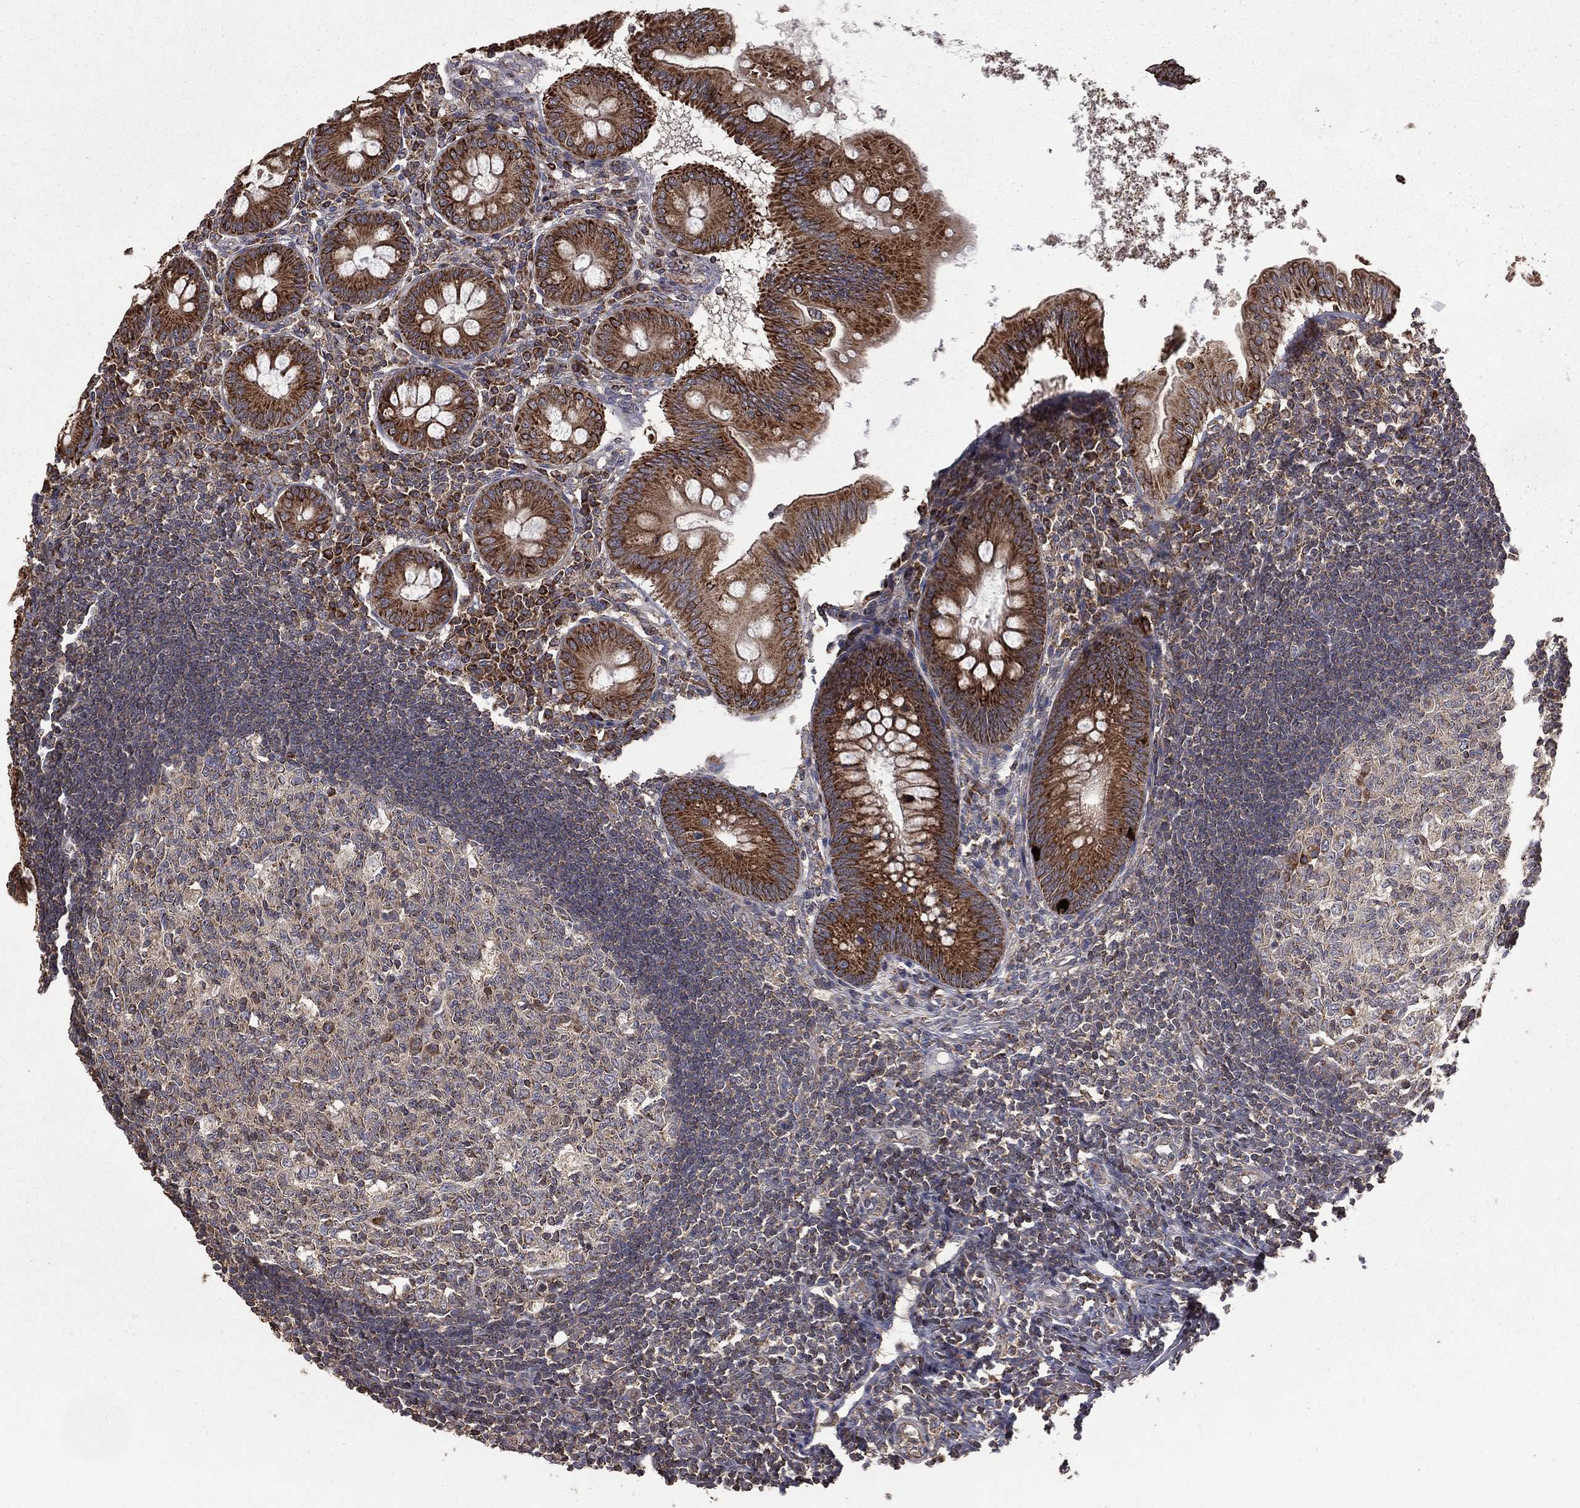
{"staining": {"intensity": "strong", "quantity": "25%-75%", "location": "cytoplasmic/membranous"}, "tissue": "appendix", "cell_type": "Glandular cells", "image_type": "normal", "snomed": [{"axis": "morphology", "description": "Normal tissue, NOS"}, {"axis": "morphology", "description": "Inflammation, NOS"}, {"axis": "topography", "description": "Appendix"}], "caption": "A high-resolution micrograph shows immunohistochemistry staining of normal appendix, which reveals strong cytoplasmic/membranous expression in about 25%-75% of glandular cells. Nuclei are stained in blue.", "gene": "OLFML1", "patient": {"sex": "male", "age": 16}}